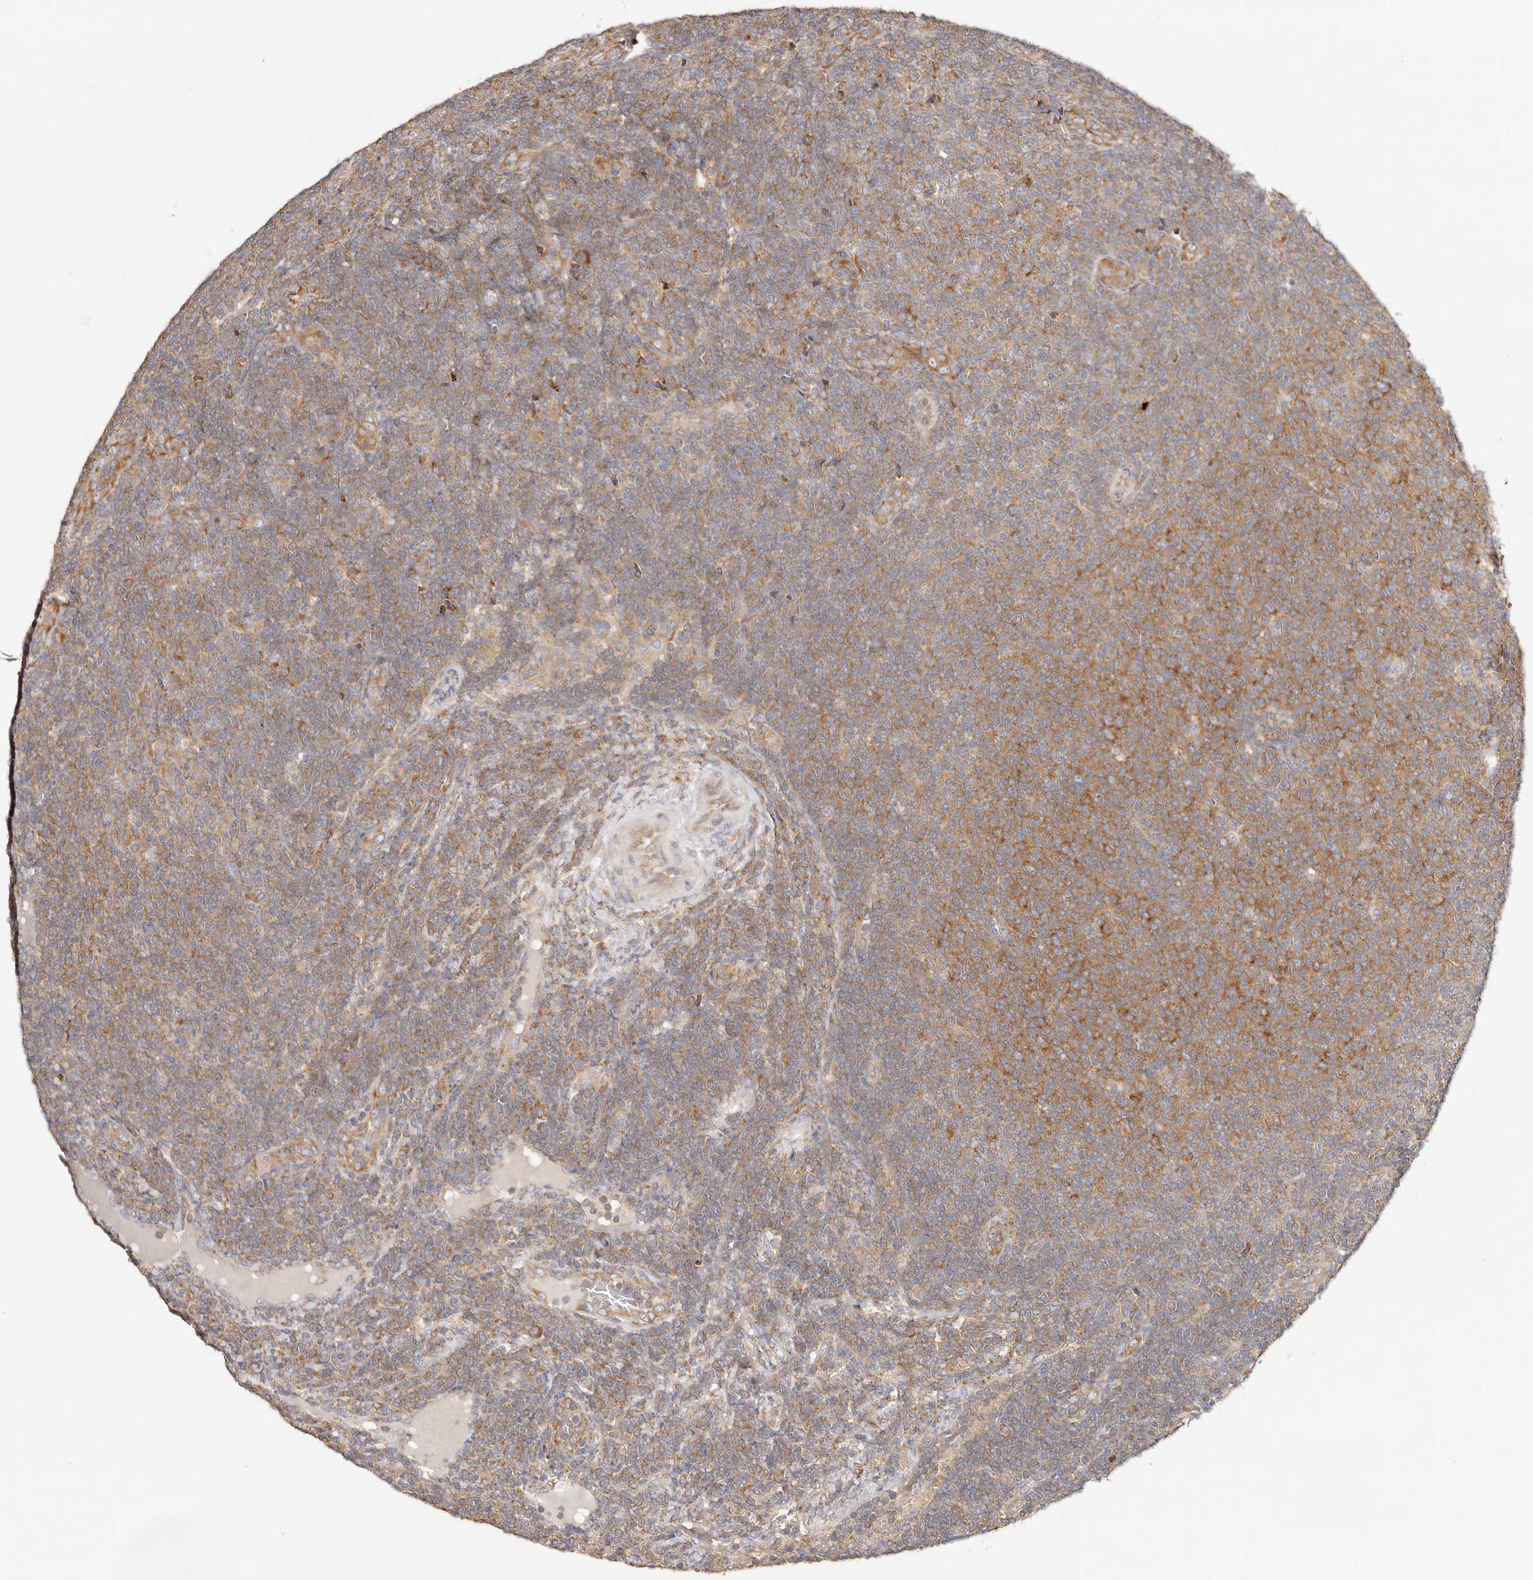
{"staining": {"intensity": "moderate", "quantity": ">75%", "location": "cytoplasmic/membranous"}, "tissue": "lymphoma", "cell_type": "Tumor cells", "image_type": "cancer", "snomed": [{"axis": "morphology", "description": "Malignant lymphoma, non-Hodgkin's type, Low grade"}, {"axis": "topography", "description": "Lymph node"}], "caption": "Lymphoma stained with a brown dye exhibits moderate cytoplasmic/membranous positive staining in approximately >75% of tumor cells.", "gene": "GNA13", "patient": {"sex": "male", "age": 66}}